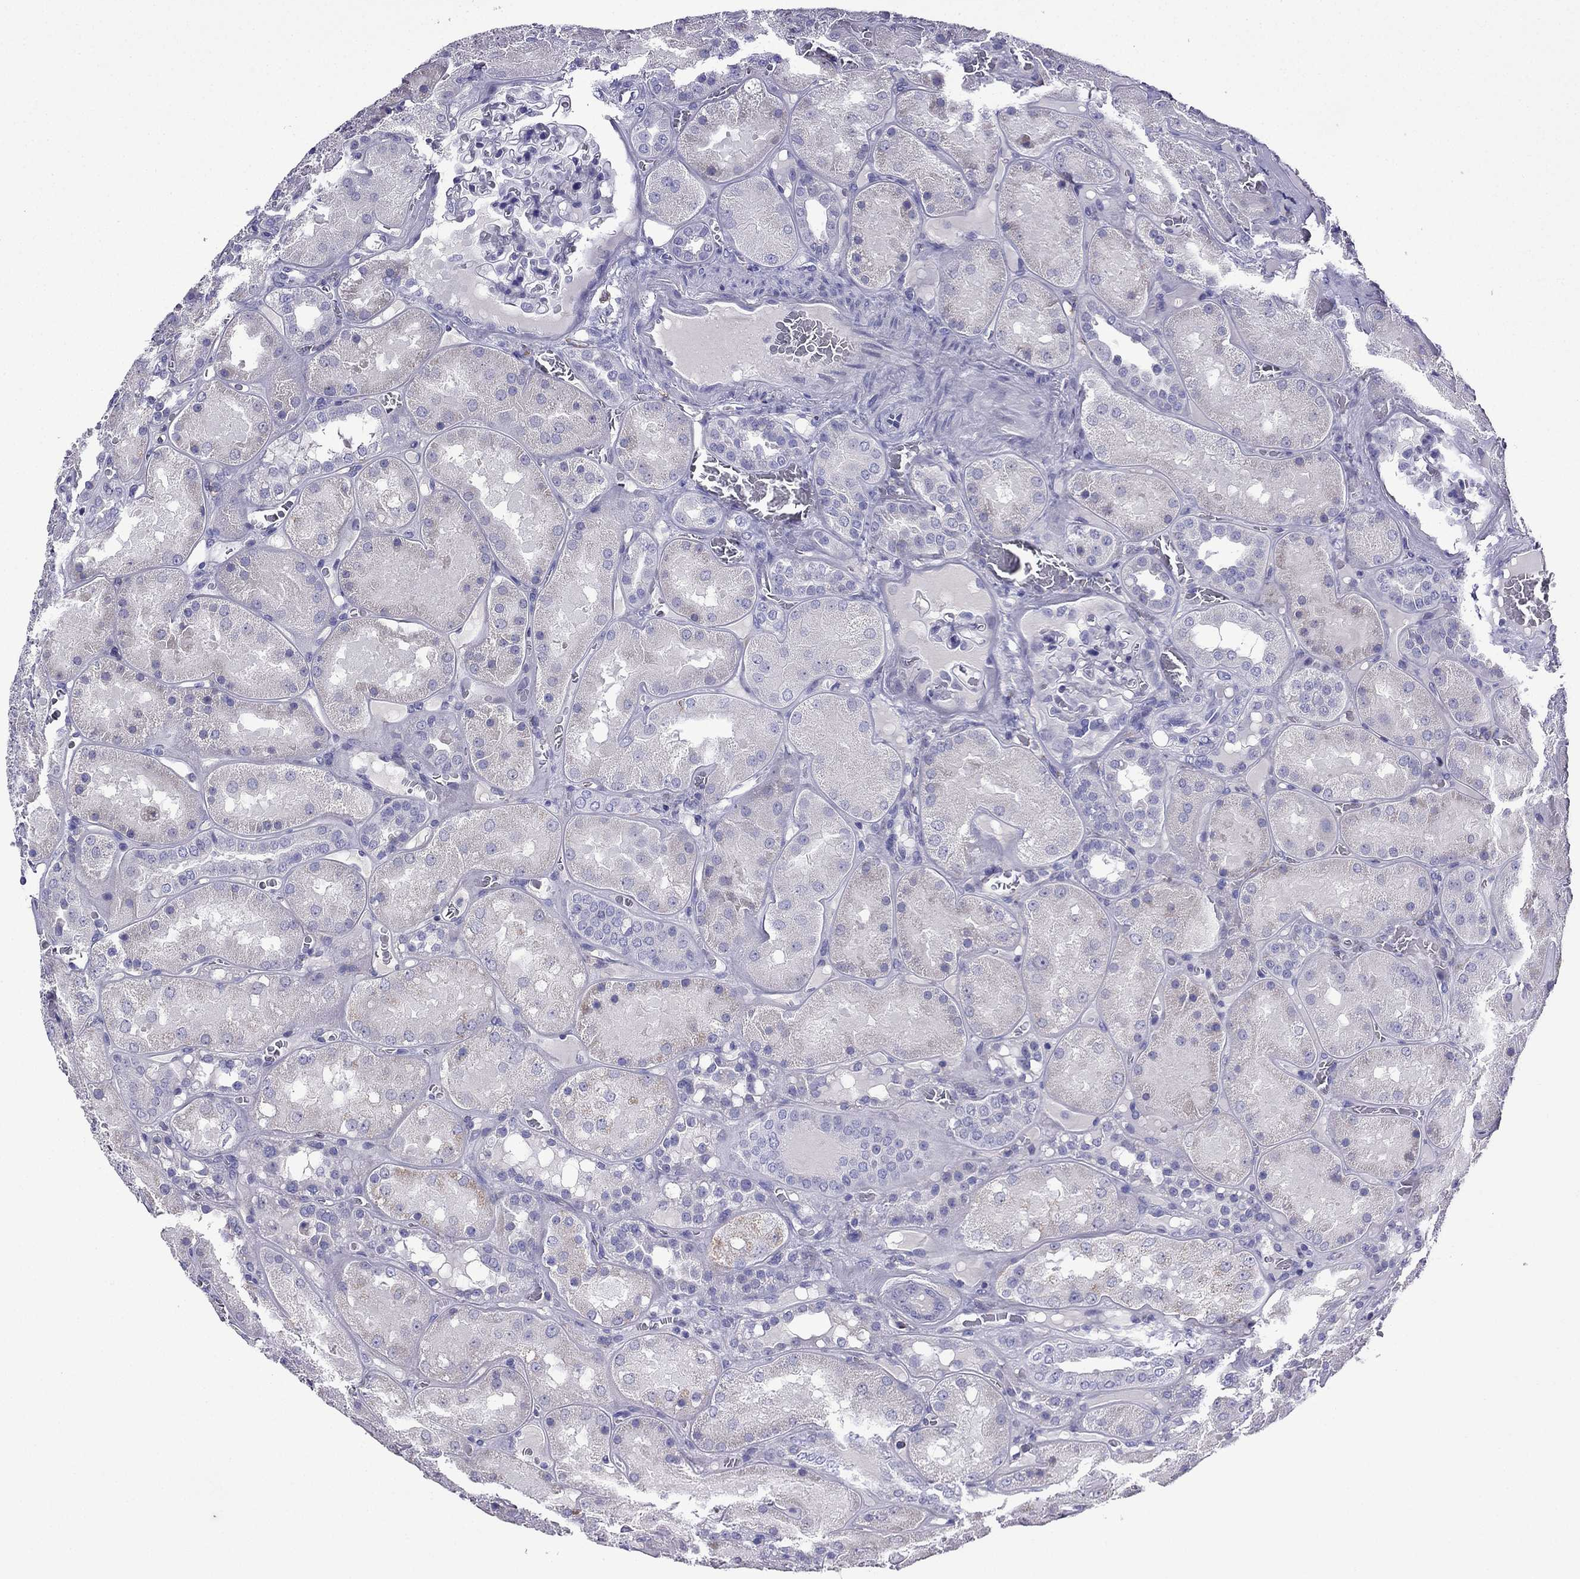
{"staining": {"intensity": "negative", "quantity": "none", "location": "none"}, "tissue": "kidney", "cell_type": "Cells in glomeruli", "image_type": "normal", "snomed": [{"axis": "morphology", "description": "Normal tissue, NOS"}, {"axis": "topography", "description": "Kidney"}], "caption": "Cells in glomeruli show no significant protein positivity in benign kidney.", "gene": "TSSK4", "patient": {"sex": "male", "age": 73}}